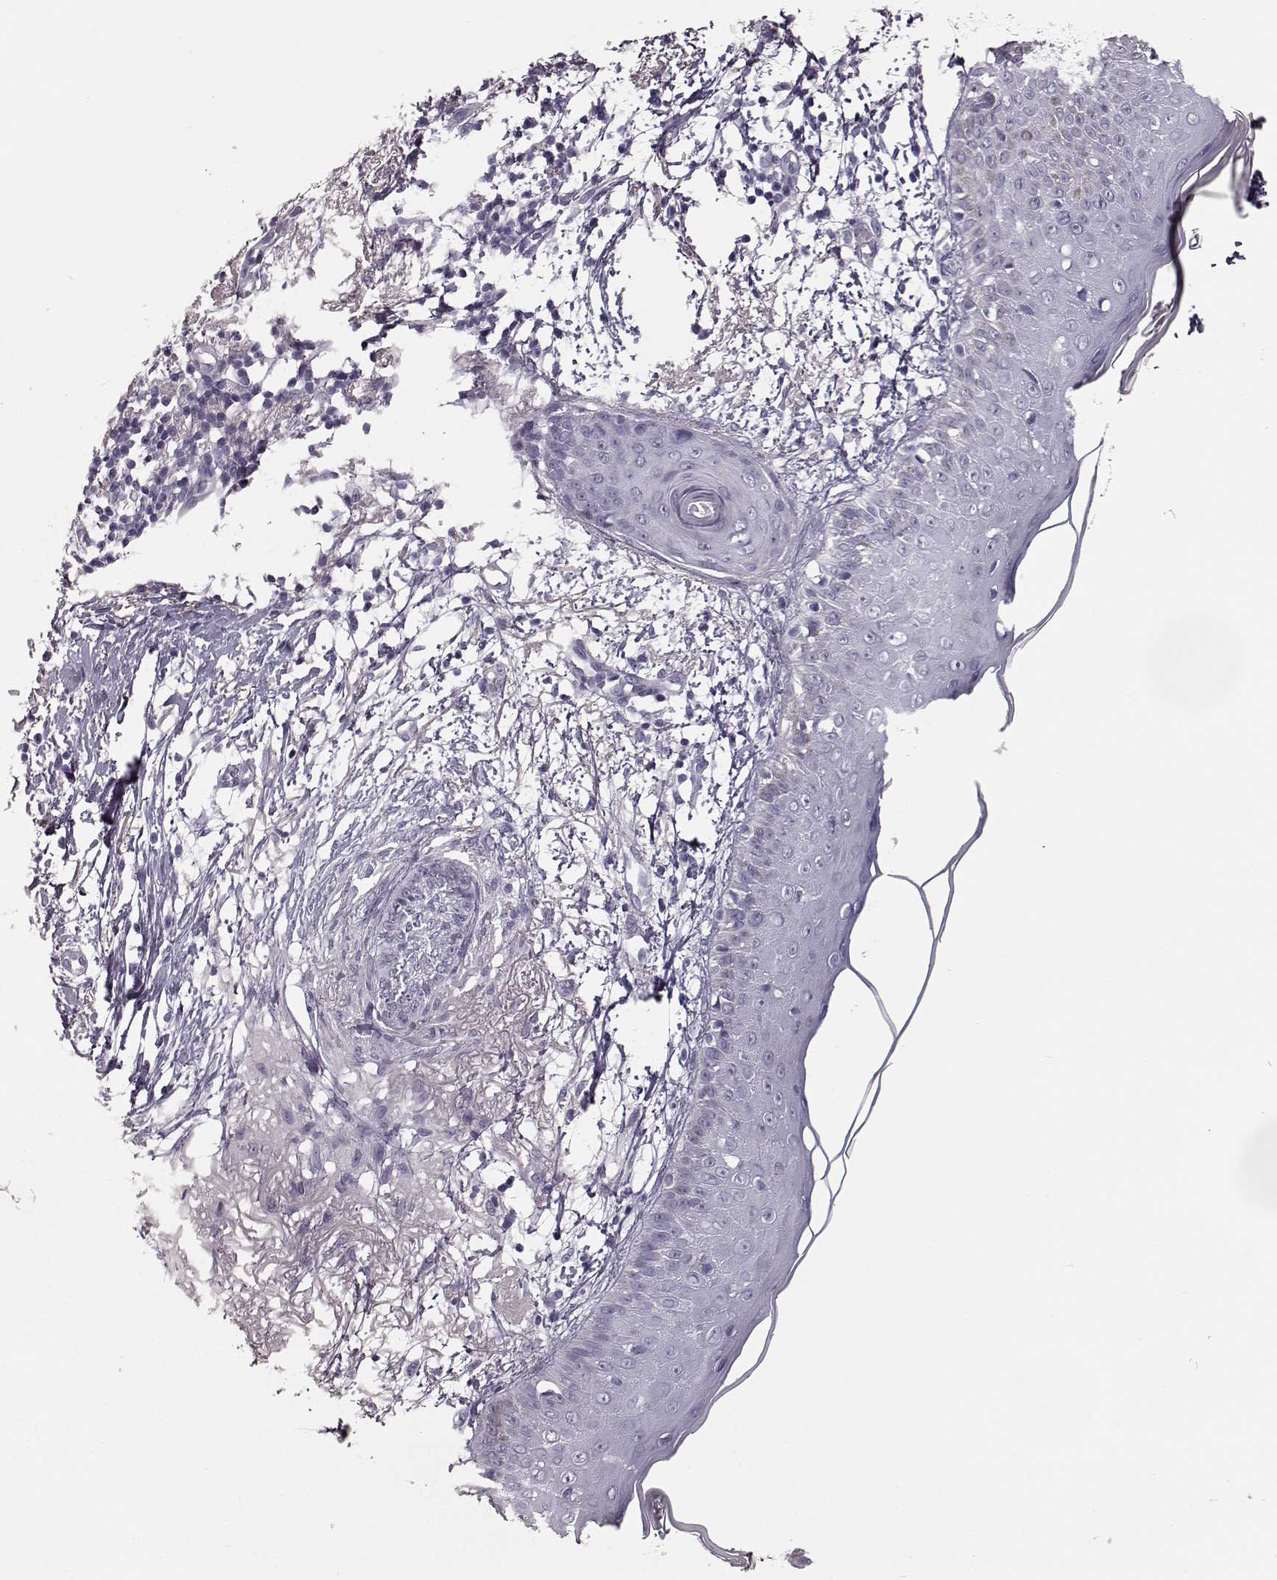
{"staining": {"intensity": "negative", "quantity": "none", "location": "none"}, "tissue": "skin cancer", "cell_type": "Tumor cells", "image_type": "cancer", "snomed": [{"axis": "morphology", "description": "Normal tissue, NOS"}, {"axis": "morphology", "description": "Basal cell carcinoma"}, {"axis": "topography", "description": "Skin"}], "caption": "Immunohistochemistry (IHC) photomicrograph of neoplastic tissue: skin basal cell carcinoma stained with DAB (3,3'-diaminobenzidine) reveals no significant protein expression in tumor cells.", "gene": "CCL19", "patient": {"sex": "male", "age": 84}}